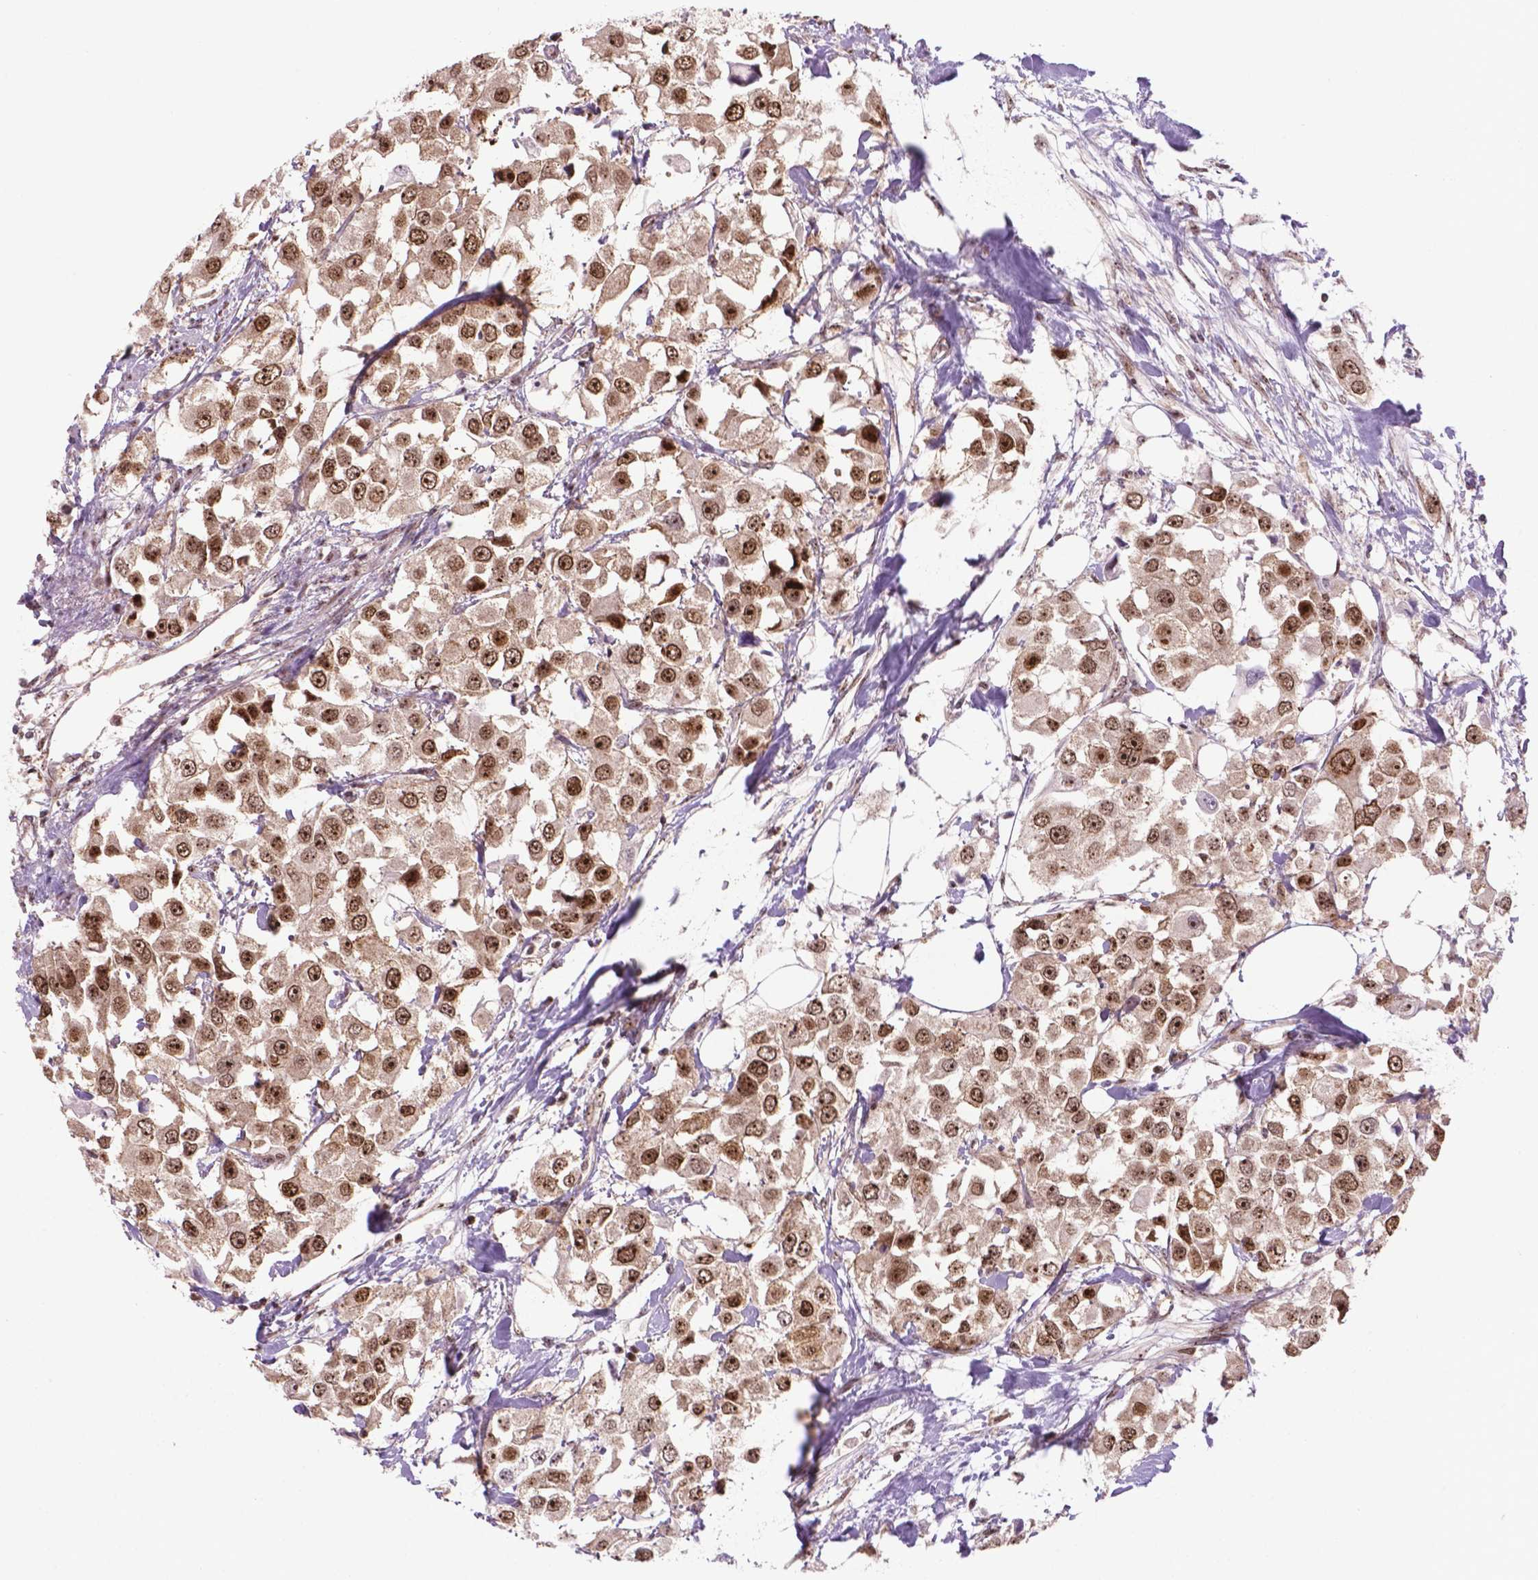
{"staining": {"intensity": "moderate", "quantity": ">75%", "location": "nuclear"}, "tissue": "urothelial cancer", "cell_type": "Tumor cells", "image_type": "cancer", "snomed": [{"axis": "morphology", "description": "Urothelial carcinoma, High grade"}, {"axis": "topography", "description": "Urinary bladder"}], "caption": "IHC histopathology image of urothelial carcinoma (high-grade) stained for a protein (brown), which reveals medium levels of moderate nuclear expression in approximately >75% of tumor cells.", "gene": "CSNK2A1", "patient": {"sex": "female", "age": 64}}